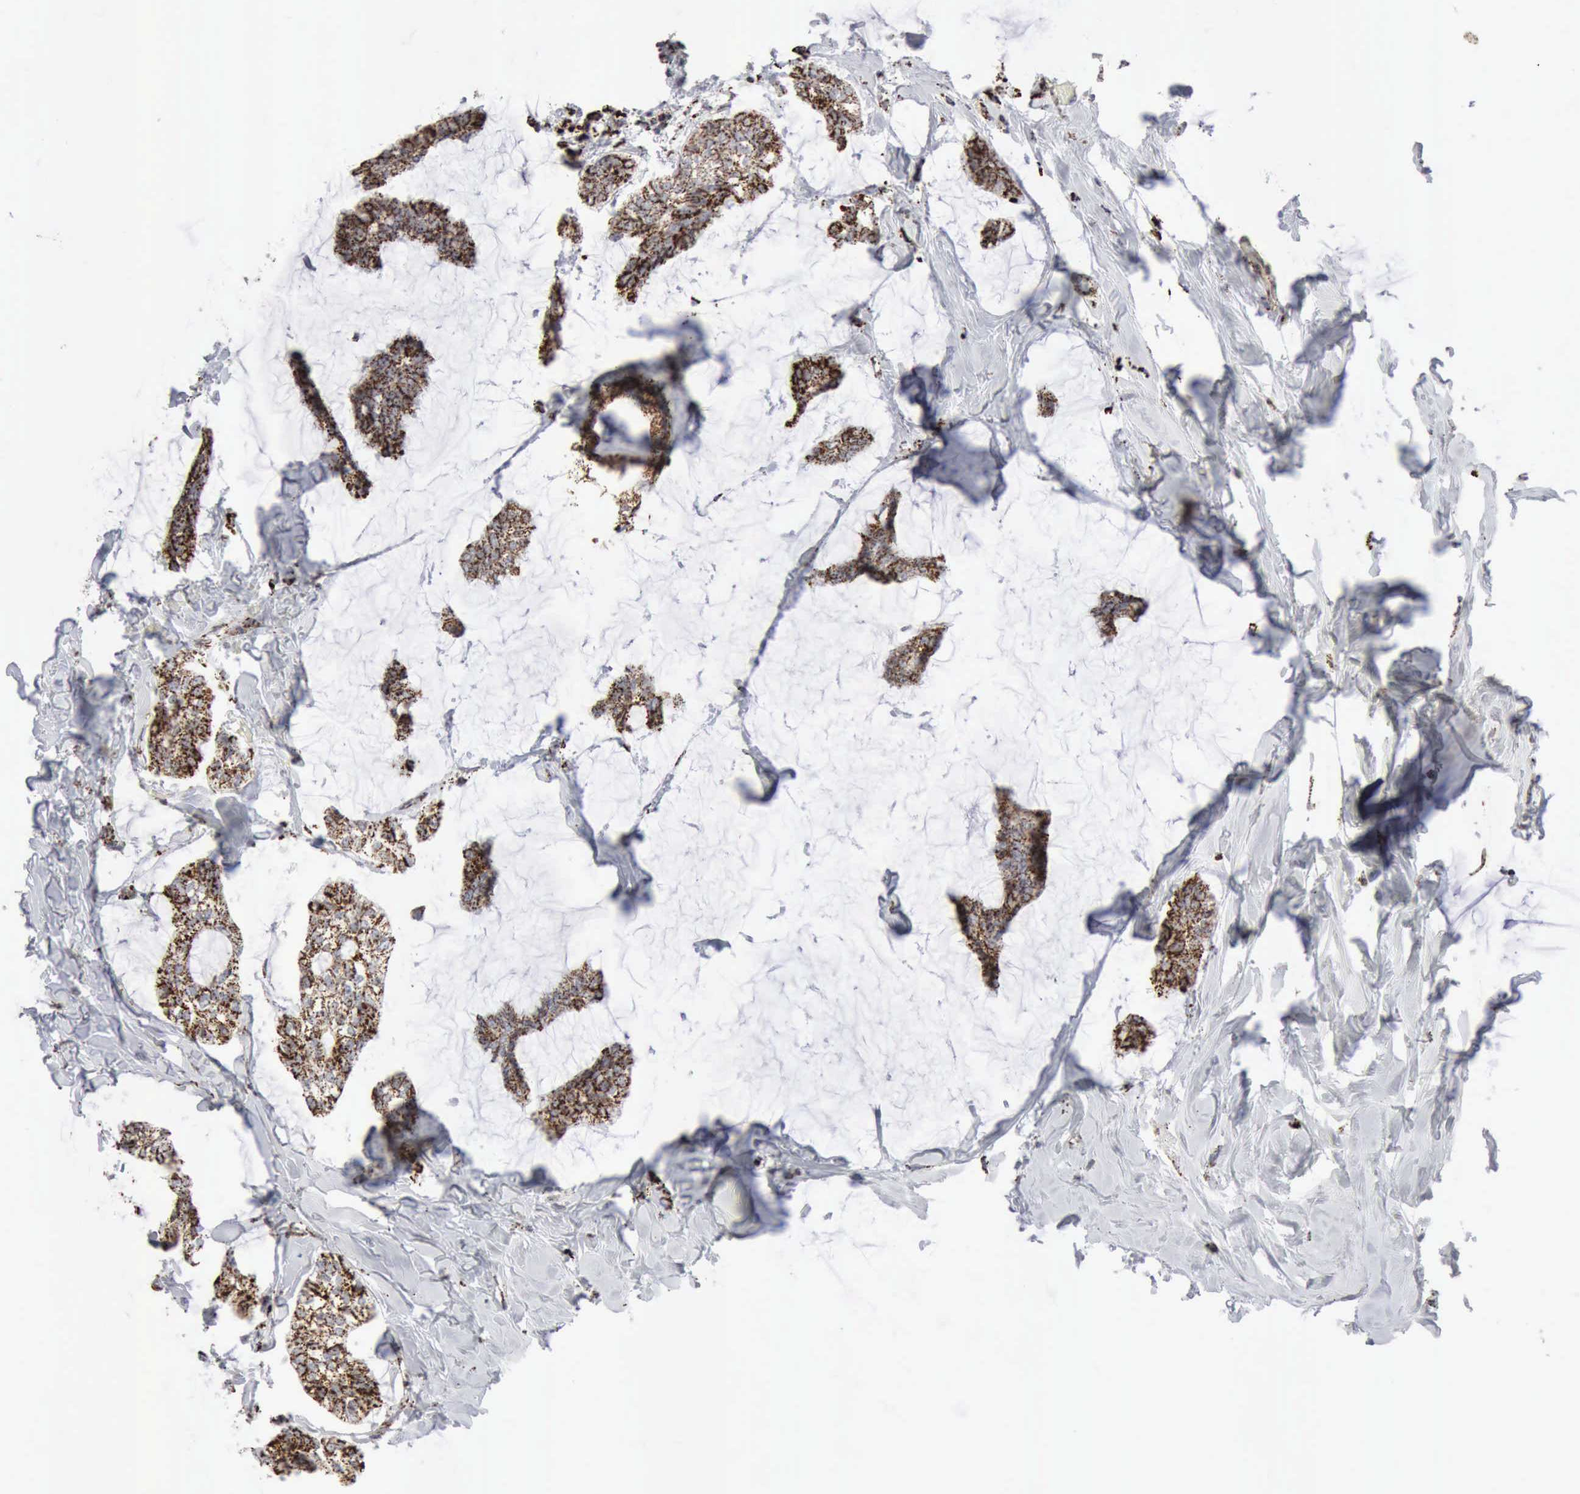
{"staining": {"intensity": "strong", "quantity": ">75%", "location": "cytoplasmic/membranous"}, "tissue": "breast cancer", "cell_type": "Tumor cells", "image_type": "cancer", "snomed": [{"axis": "morphology", "description": "Duct carcinoma"}, {"axis": "topography", "description": "Breast"}], "caption": "The micrograph exhibits a brown stain indicating the presence of a protein in the cytoplasmic/membranous of tumor cells in infiltrating ductal carcinoma (breast).", "gene": "ACO2", "patient": {"sex": "female", "age": 93}}